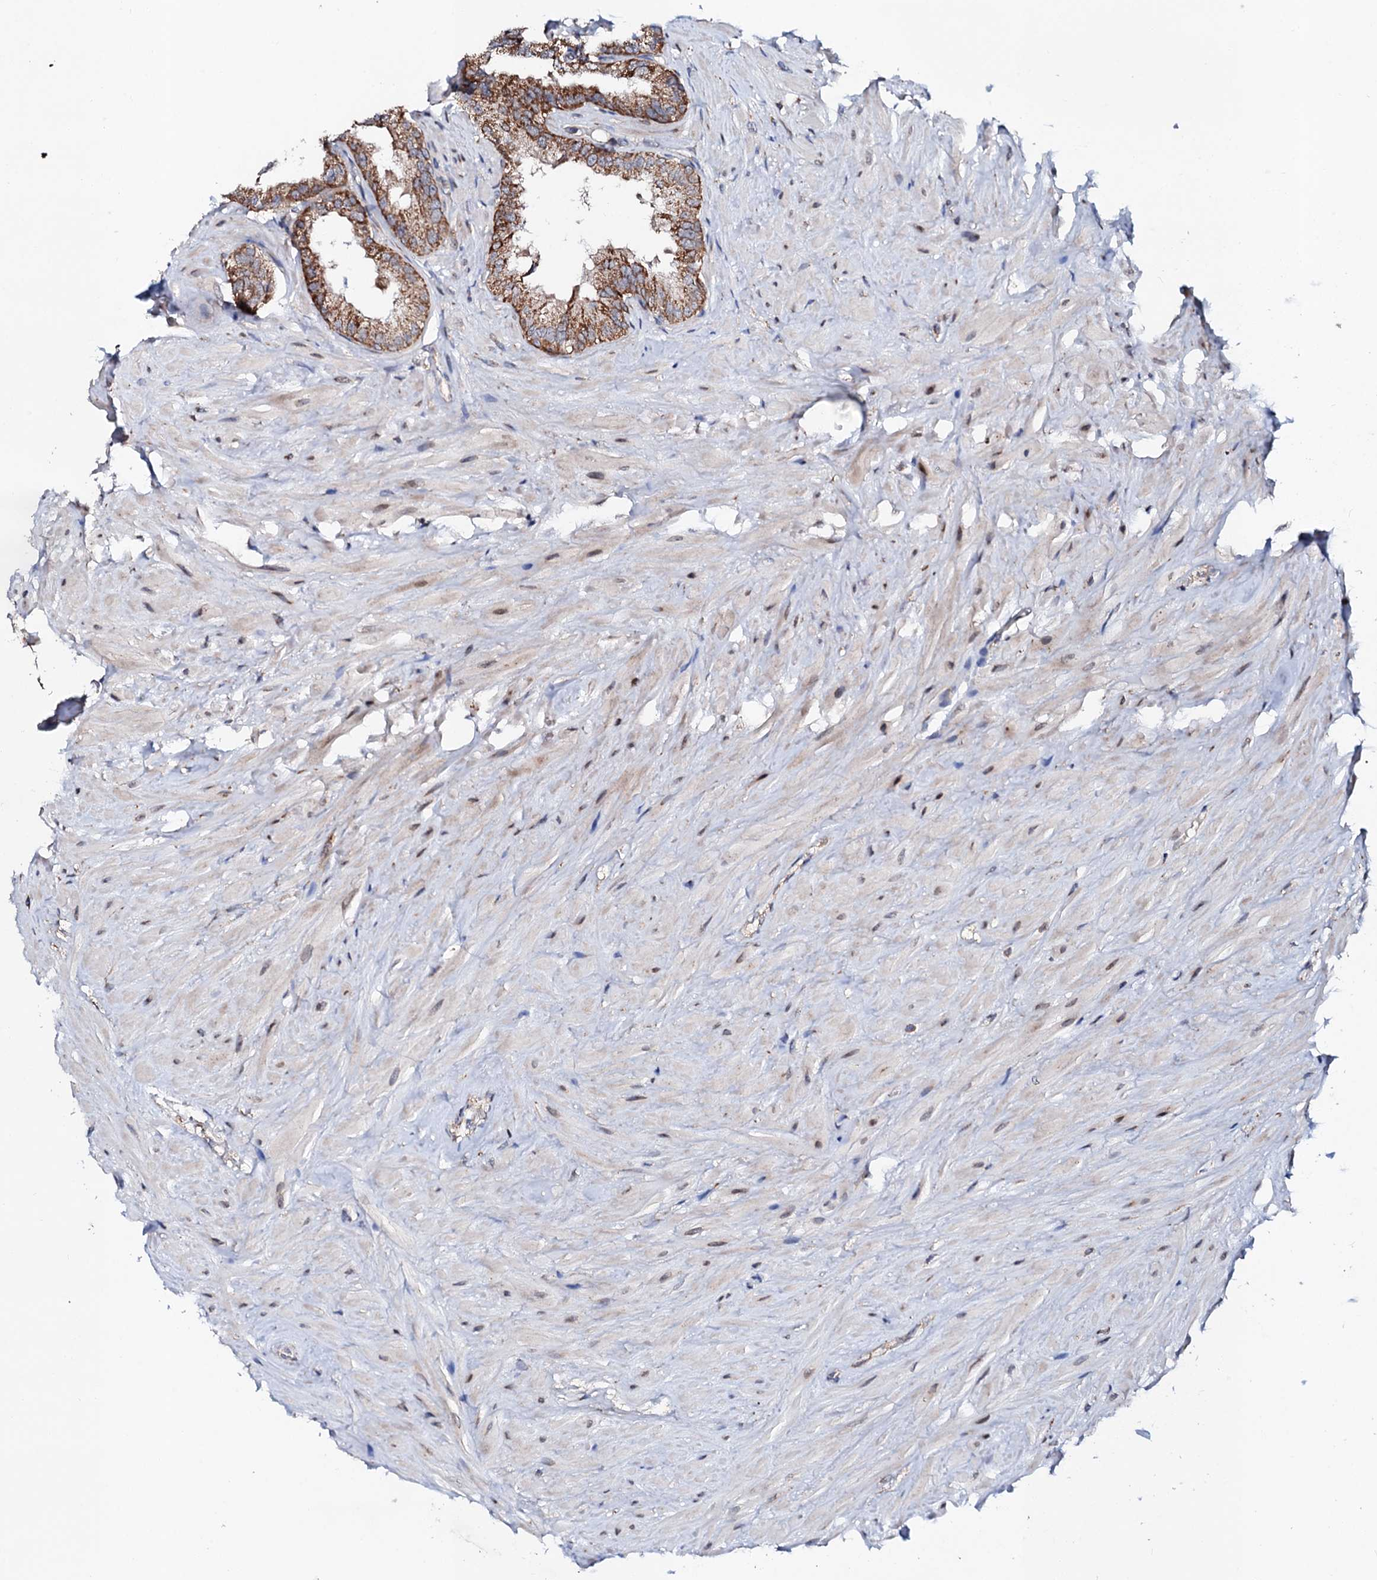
{"staining": {"intensity": "moderate", "quantity": ">75%", "location": "cytoplasmic/membranous"}, "tissue": "seminal vesicle", "cell_type": "Glandular cells", "image_type": "normal", "snomed": [{"axis": "morphology", "description": "Normal tissue, NOS"}, {"axis": "topography", "description": "Seminal veicle"}], "caption": "The image reveals staining of normal seminal vesicle, revealing moderate cytoplasmic/membranous protein staining (brown color) within glandular cells.", "gene": "UBE3C", "patient": {"sex": "male", "age": 80}}